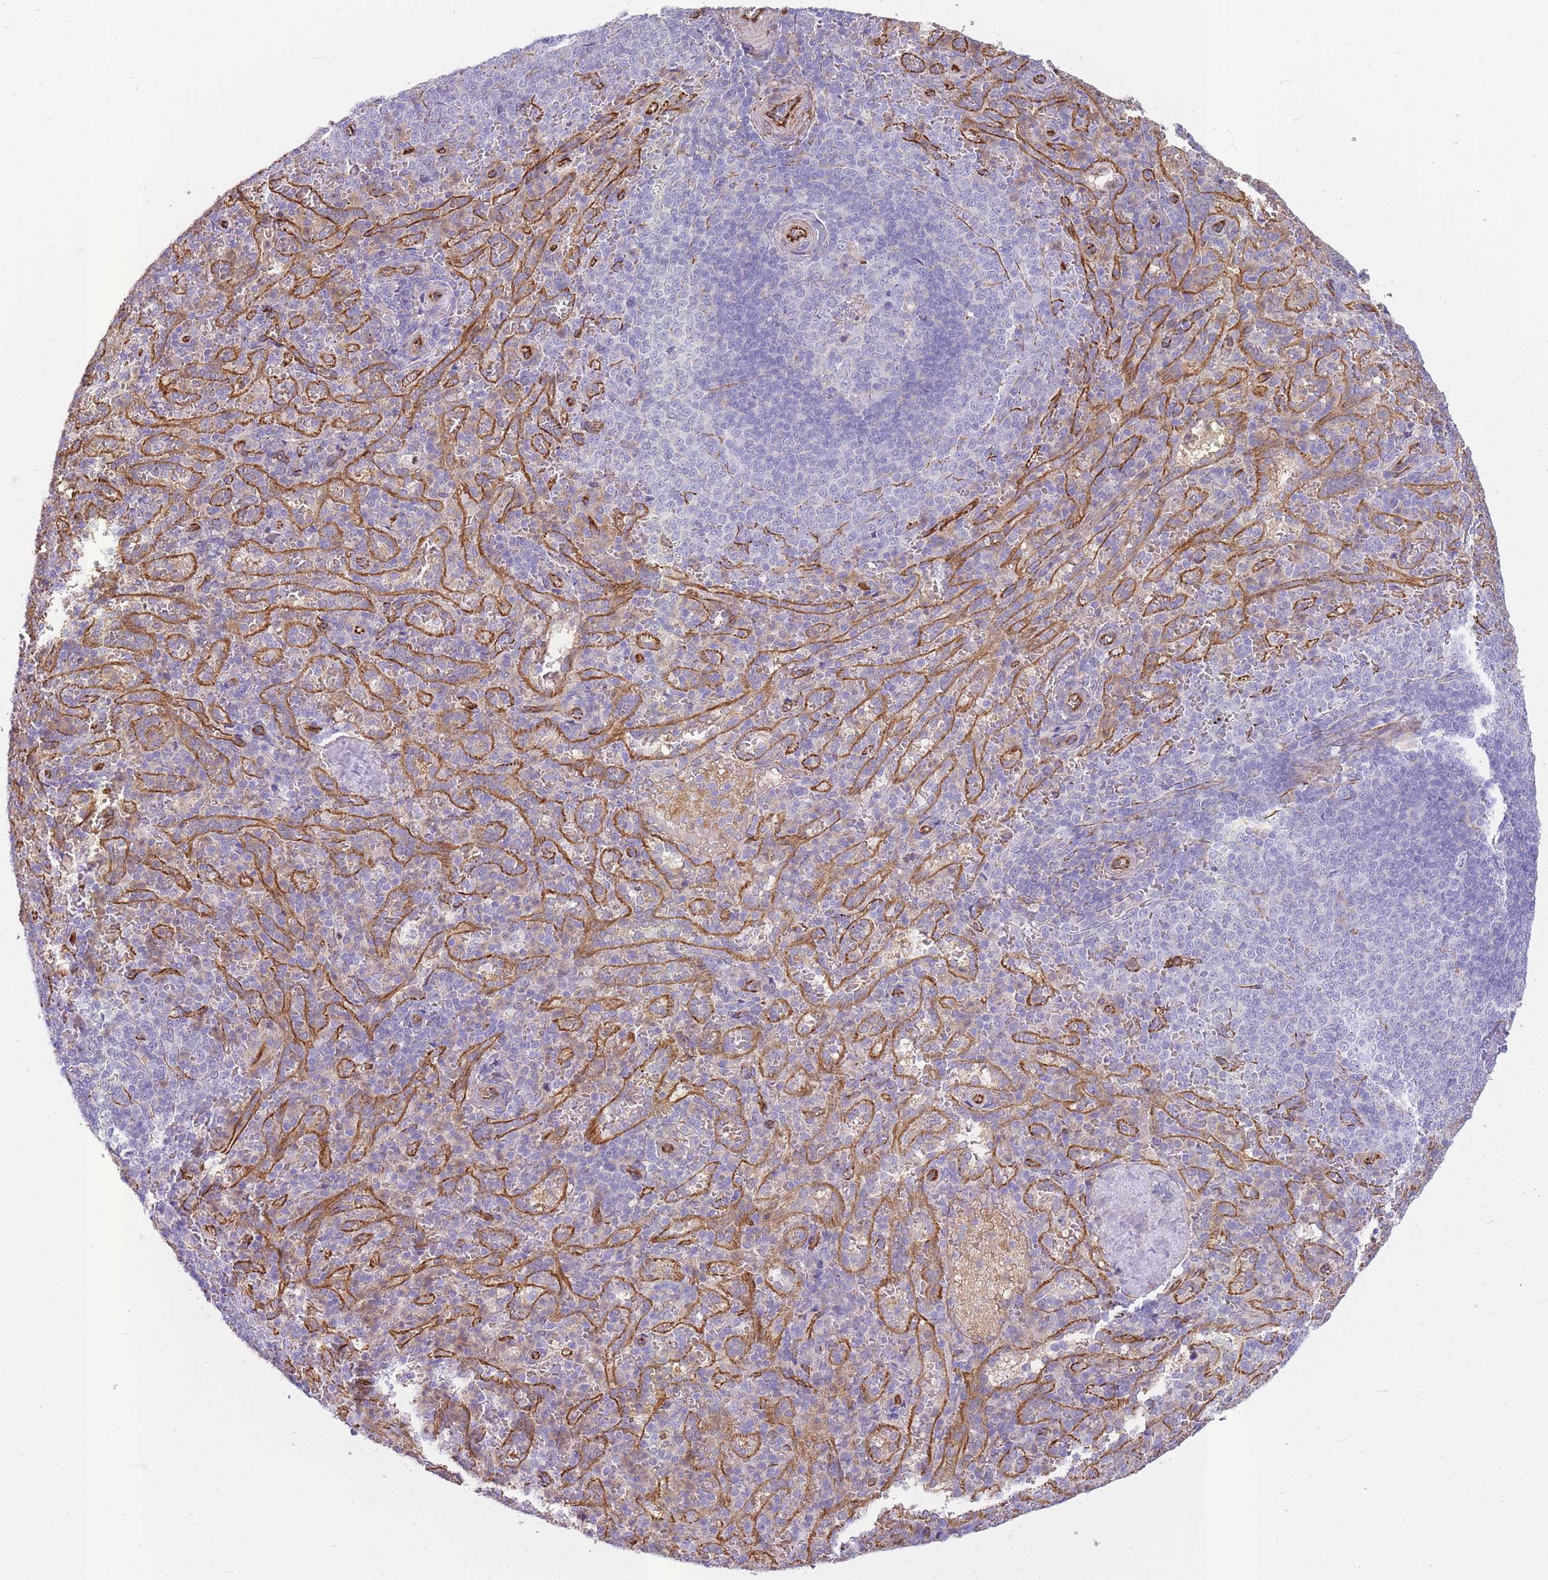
{"staining": {"intensity": "negative", "quantity": "none", "location": "none"}, "tissue": "spleen", "cell_type": "Cells in red pulp", "image_type": "normal", "snomed": [{"axis": "morphology", "description": "Normal tissue, NOS"}, {"axis": "topography", "description": "Spleen"}], "caption": "An immunohistochemistry (IHC) micrograph of normal spleen is shown. There is no staining in cells in red pulp of spleen.", "gene": "ECPAS", "patient": {"sex": "female", "age": 21}}